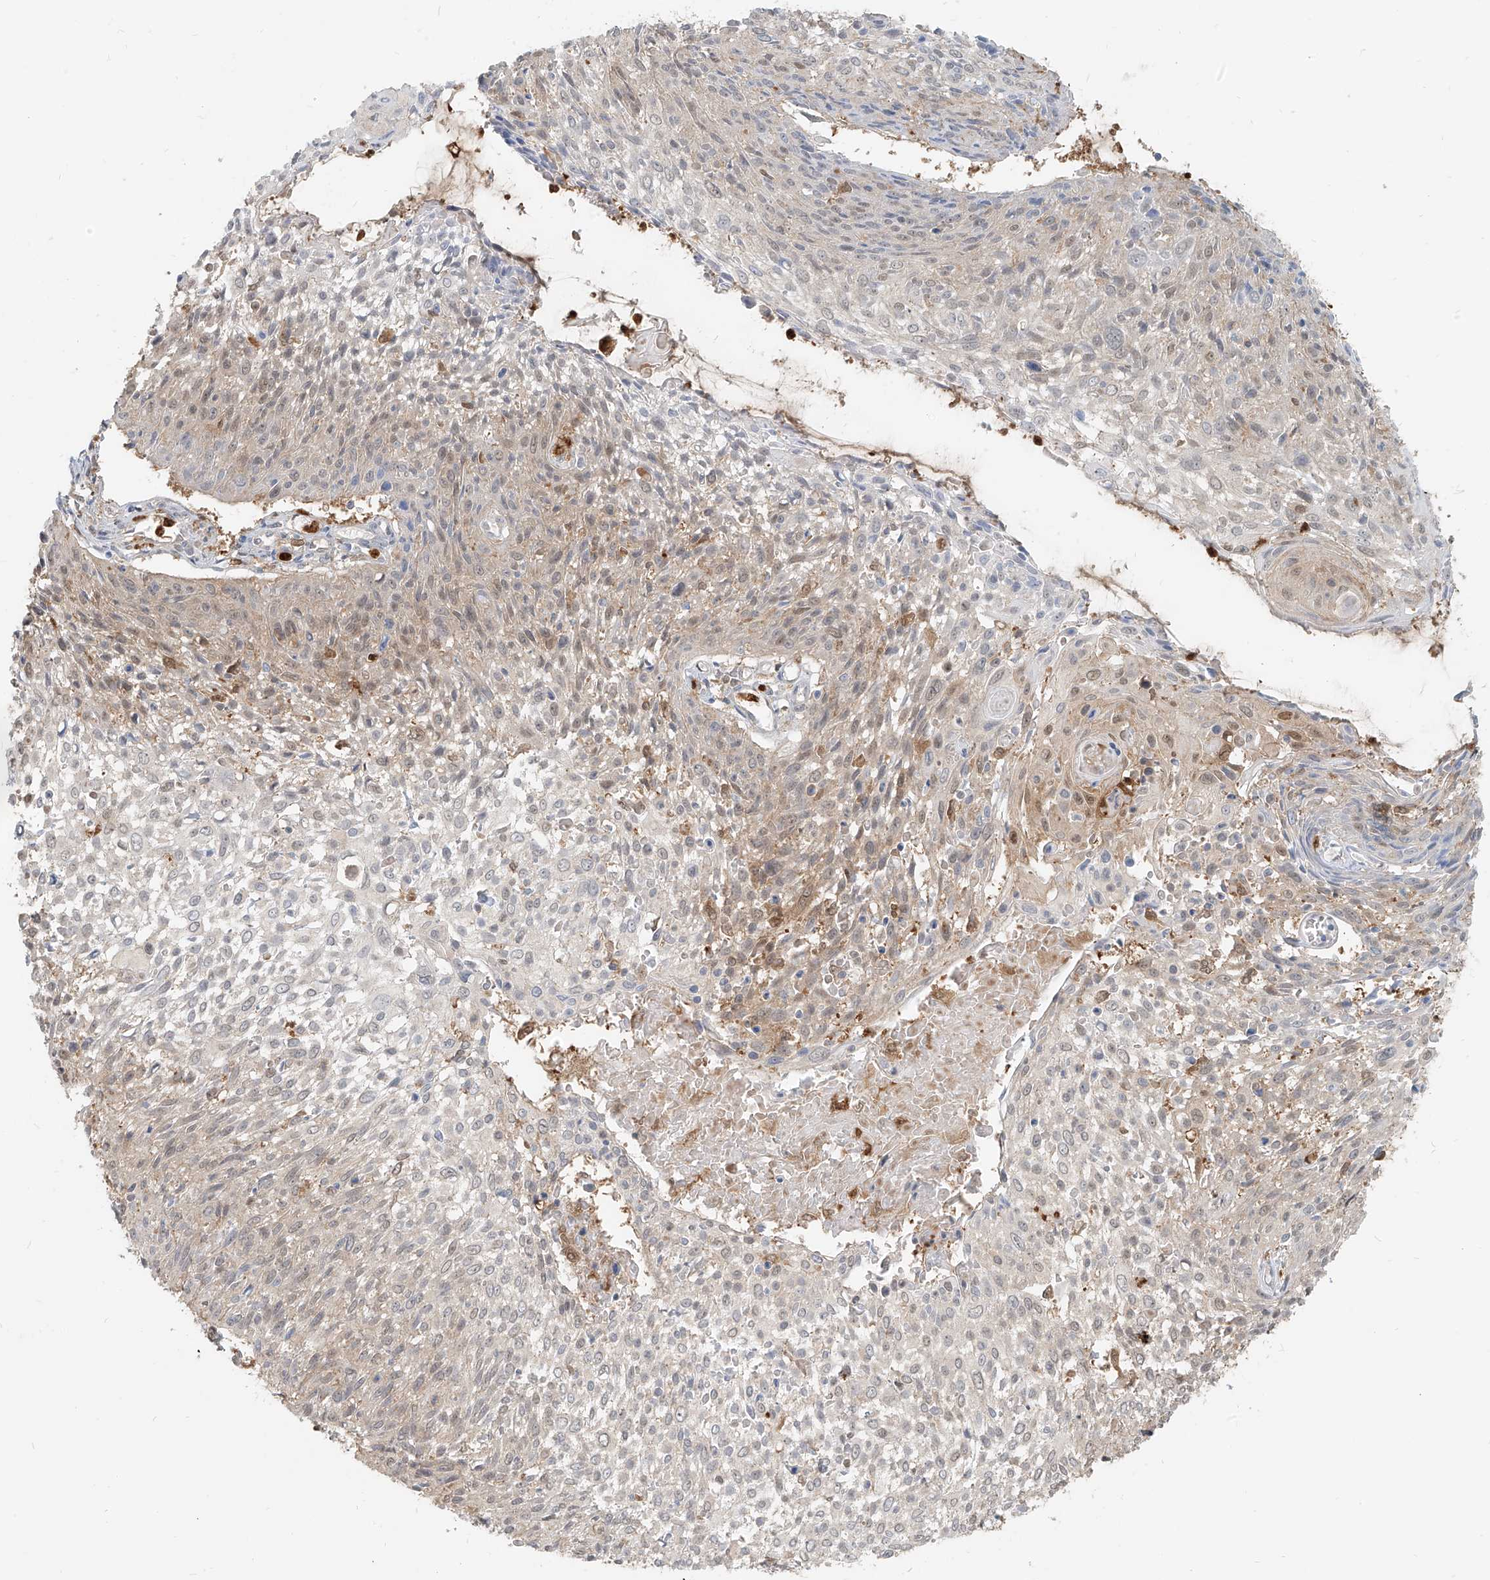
{"staining": {"intensity": "weak", "quantity": "25%-75%", "location": "cytoplasmic/membranous"}, "tissue": "cervical cancer", "cell_type": "Tumor cells", "image_type": "cancer", "snomed": [{"axis": "morphology", "description": "Squamous cell carcinoma, NOS"}, {"axis": "topography", "description": "Cervix"}], "caption": "A histopathology image showing weak cytoplasmic/membranous expression in approximately 25%-75% of tumor cells in cervical squamous cell carcinoma, as visualized by brown immunohistochemical staining.", "gene": "PGD", "patient": {"sex": "female", "age": 51}}